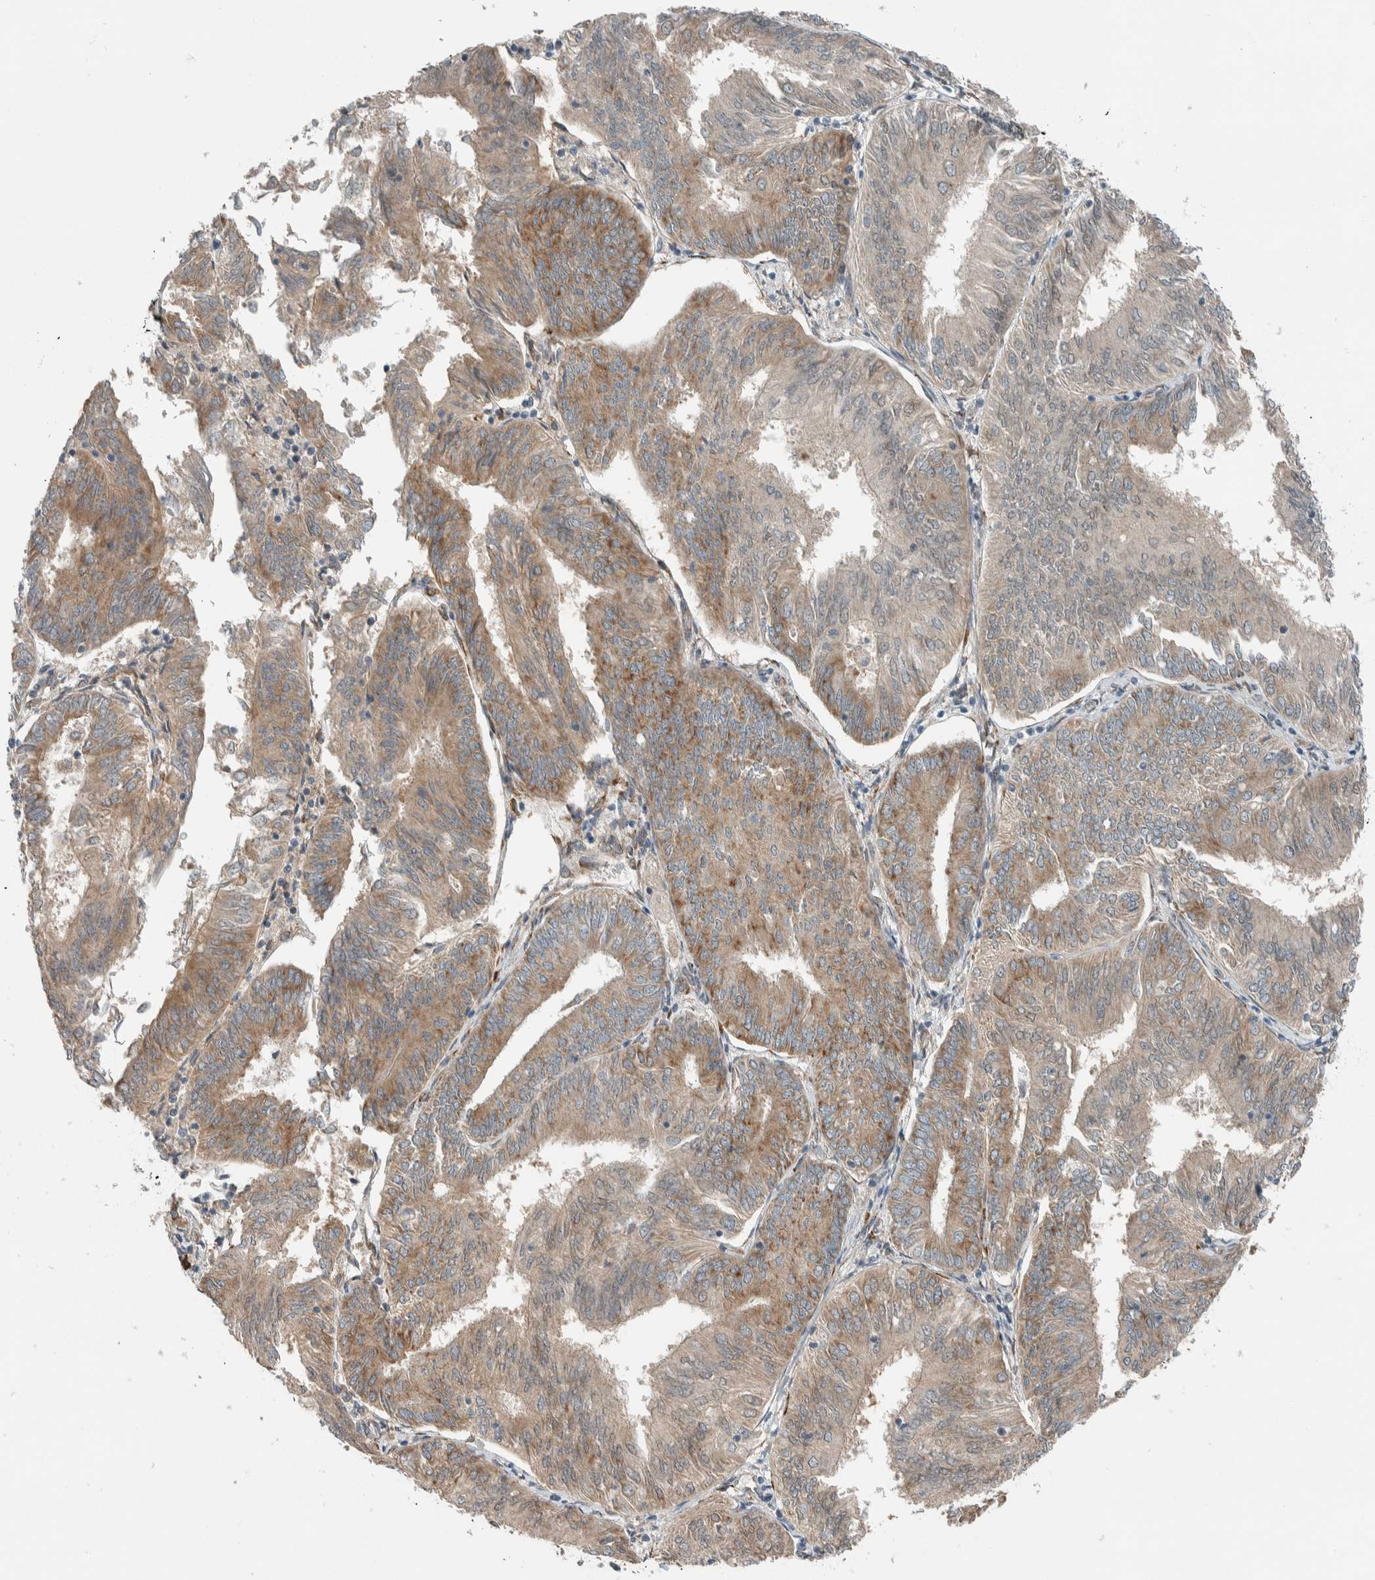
{"staining": {"intensity": "moderate", "quantity": ">75%", "location": "cytoplasmic/membranous"}, "tissue": "endometrial cancer", "cell_type": "Tumor cells", "image_type": "cancer", "snomed": [{"axis": "morphology", "description": "Adenocarcinoma, NOS"}, {"axis": "topography", "description": "Endometrium"}], "caption": "Endometrial cancer (adenocarcinoma) stained for a protein reveals moderate cytoplasmic/membranous positivity in tumor cells. (DAB IHC, brown staining for protein, blue staining for nuclei).", "gene": "CTBP2", "patient": {"sex": "female", "age": 58}}